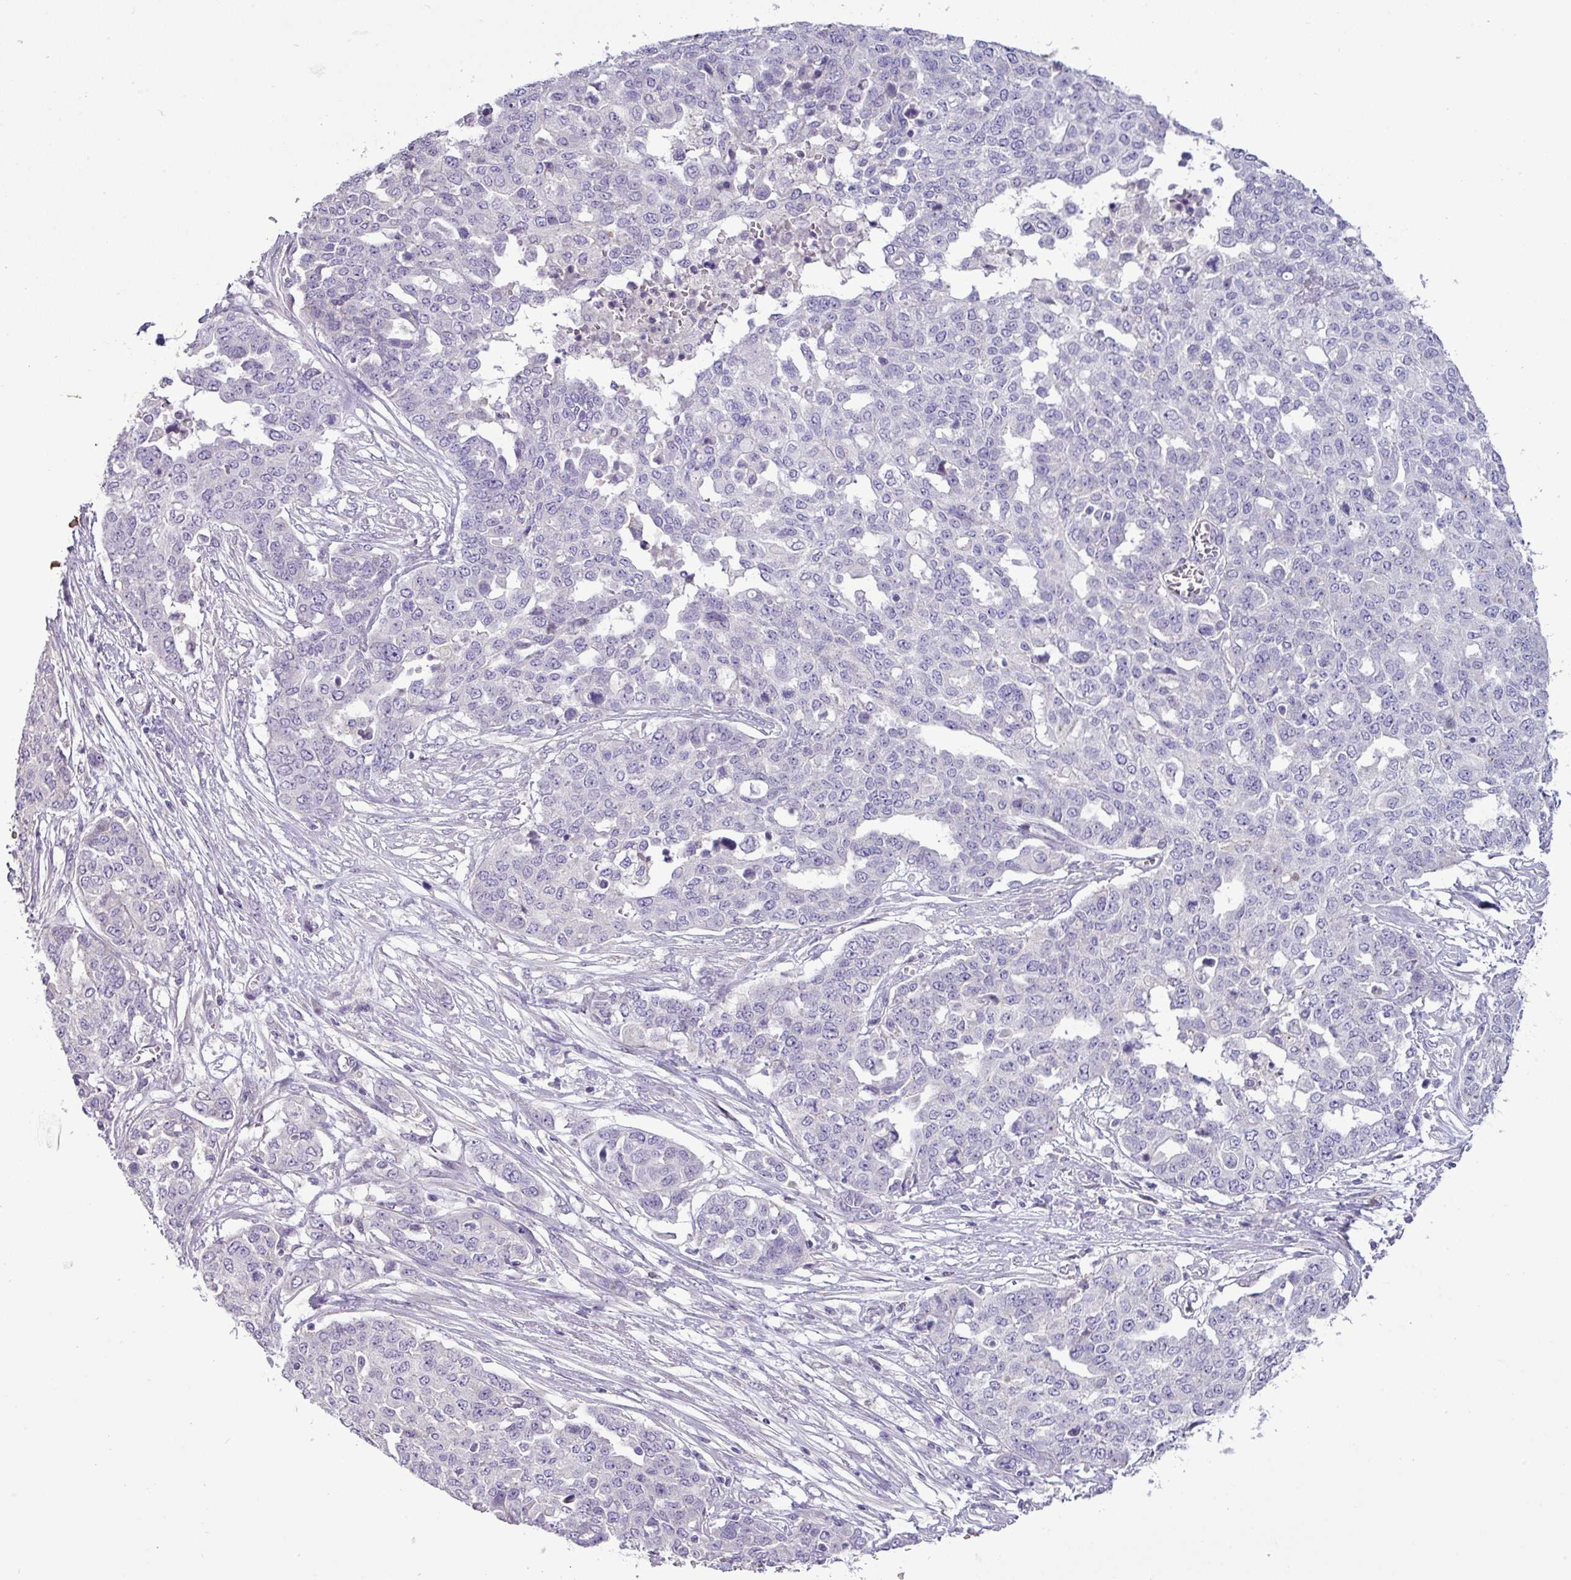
{"staining": {"intensity": "negative", "quantity": "none", "location": "none"}, "tissue": "ovarian cancer", "cell_type": "Tumor cells", "image_type": "cancer", "snomed": [{"axis": "morphology", "description": "Cystadenocarcinoma, serous, NOS"}, {"axis": "topography", "description": "Soft tissue"}, {"axis": "topography", "description": "Ovary"}], "caption": "Immunohistochemical staining of serous cystadenocarcinoma (ovarian) demonstrates no significant positivity in tumor cells.", "gene": "PNLDC1", "patient": {"sex": "female", "age": 57}}